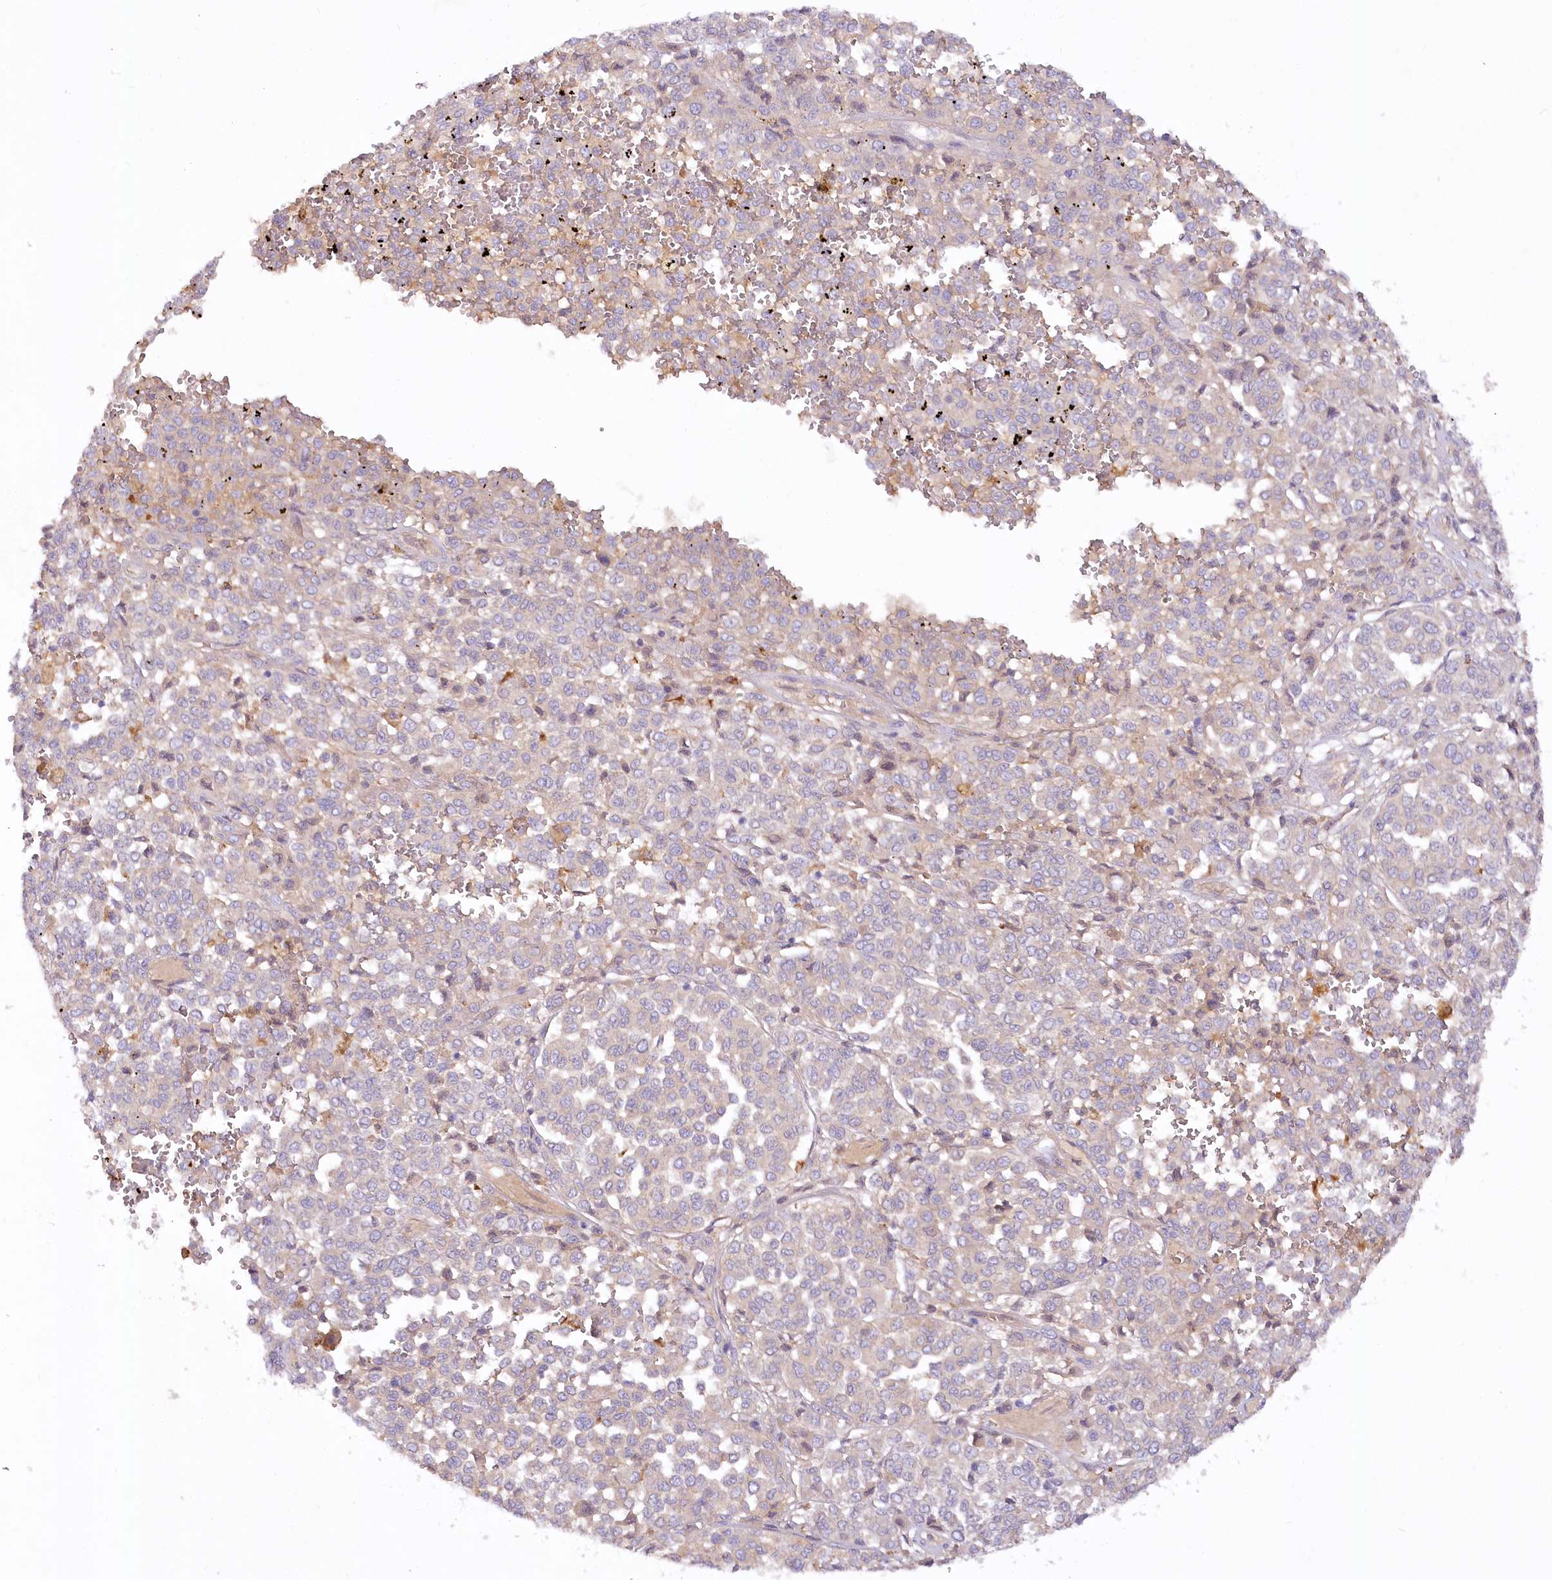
{"staining": {"intensity": "weak", "quantity": "<25%", "location": "cytoplasmic/membranous"}, "tissue": "melanoma", "cell_type": "Tumor cells", "image_type": "cancer", "snomed": [{"axis": "morphology", "description": "Malignant melanoma, Metastatic site"}, {"axis": "topography", "description": "Pancreas"}], "caption": "Tumor cells show no significant protein expression in melanoma. (DAB (3,3'-diaminobenzidine) immunohistochemistry with hematoxylin counter stain).", "gene": "EFHC2", "patient": {"sex": "female", "age": 30}}